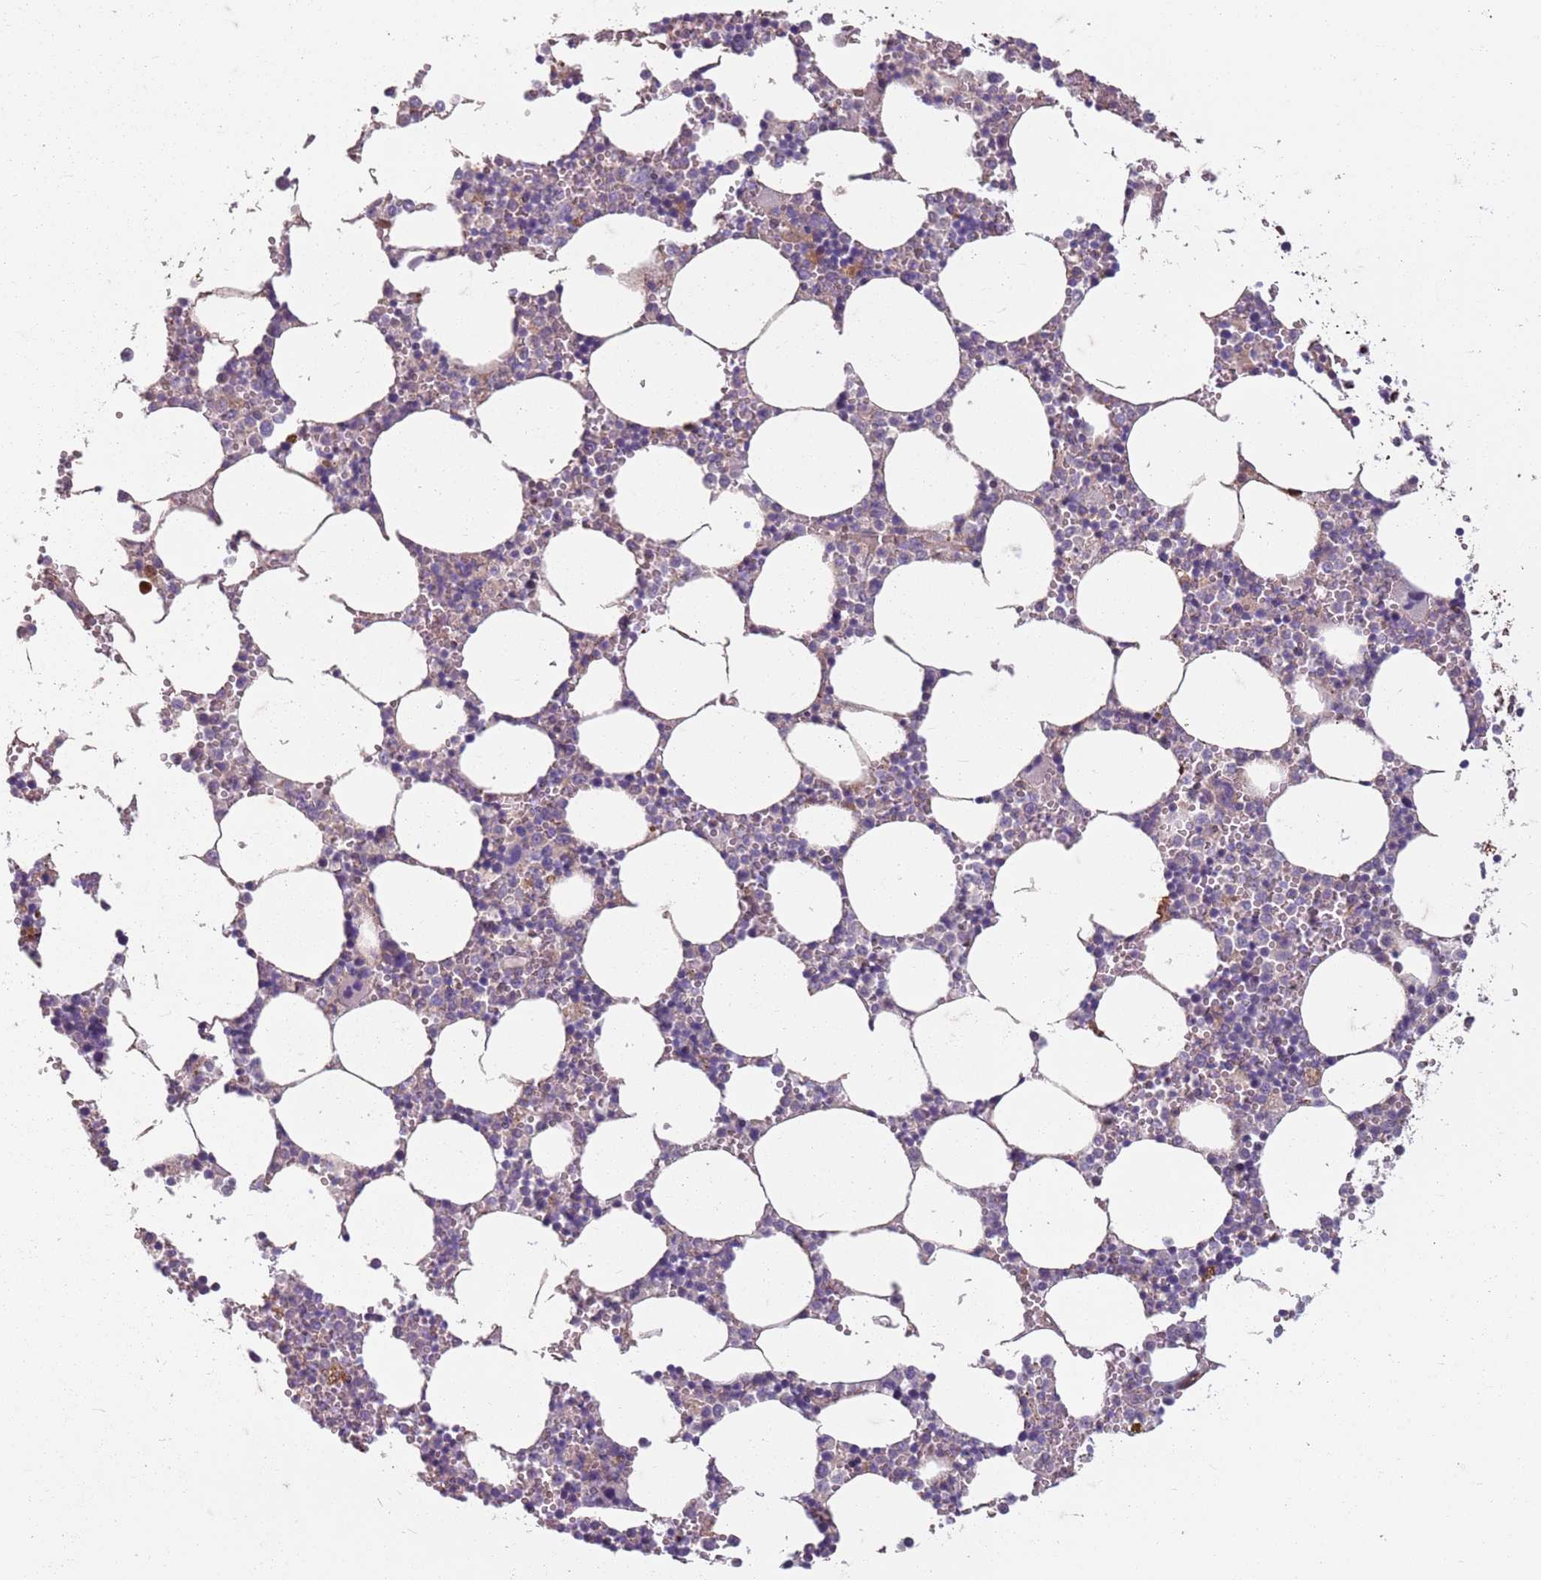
{"staining": {"intensity": "moderate", "quantity": "<25%", "location": "cytoplasmic/membranous"}, "tissue": "bone marrow", "cell_type": "Hematopoietic cells", "image_type": "normal", "snomed": [{"axis": "morphology", "description": "Normal tissue, NOS"}, {"axis": "topography", "description": "Bone marrow"}], "caption": "Unremarkable bone marrow was stained to show a protein in brown. There is low levels of moderate cytoplasmic/membranous expression in approximately <25% of hematopoietic cells.", "gene": "TAS2R38", "patient": {"sex": "female", "age": 64}}